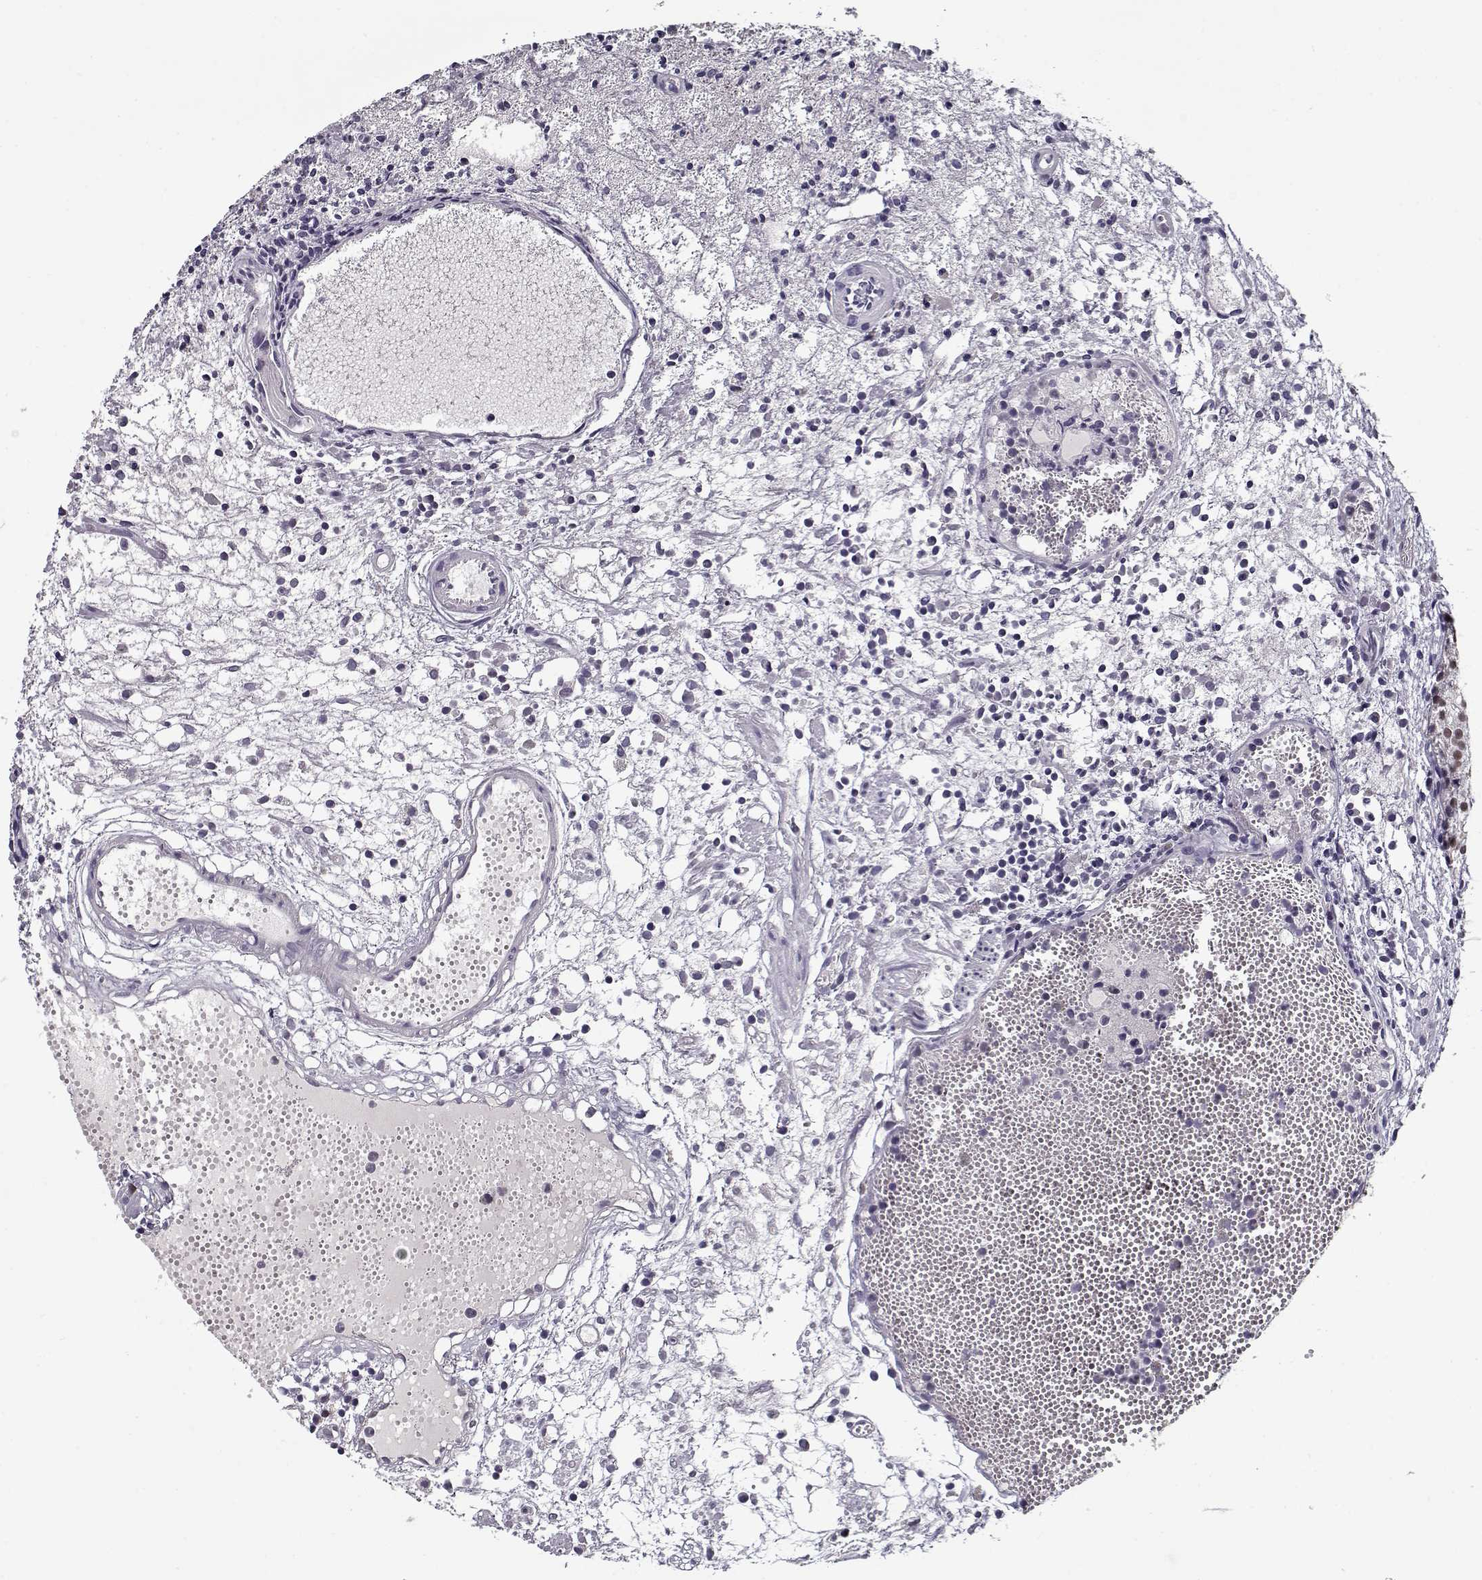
{"staining": {"intensity": "moderate", "quantity": "25%-75%", "location": "nuclear"}, "tissue": "urothelial cancer", "cell_type": "Tumor cells", "image_type": "cancer", "snomed": [{"axis": "morphology", "description": "Urothelial carcinoma, Low grade"}, {"axis": "topography", "description": "Urinary bladder"}], "caption": "IHC of urothelial cancer exhibits medium levels of moderate nuclear positivity in about 25%-75% of tumor cells.", "gene": "PRMT8", "patient": {"sex": "male", "age": 79}}